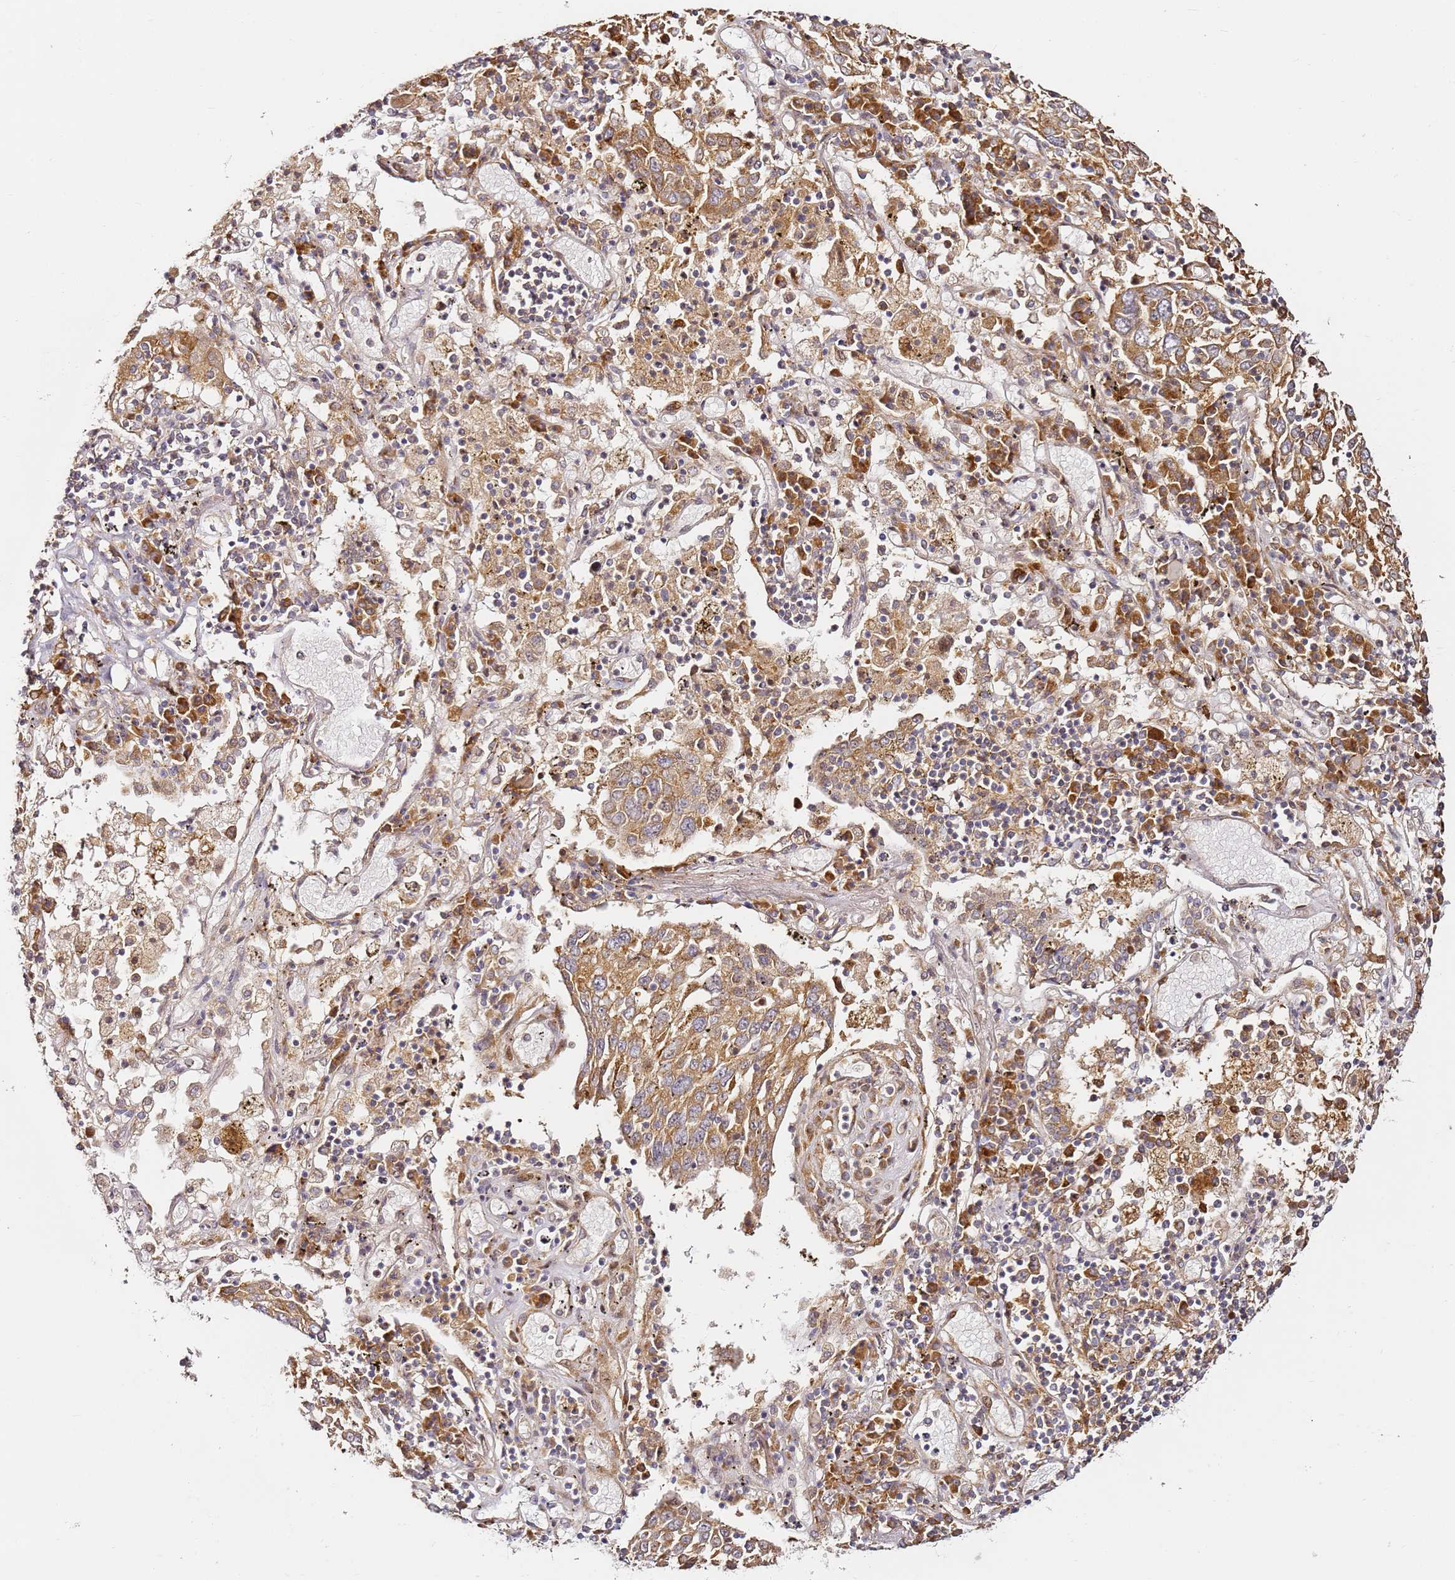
{"staining": {"intensity": "moderate", "quantity": ">75%", "location": "cytoplasmic/membranous"}, "tissue": "lung cancer", "cell_type": "Tumor cells", "image_type": "cancer", "snomed": [{"axis": "morphology", "description": "Squamous cell carcinoma, NOS"}, {"axis": "topography", "description": "Lung"}], "caption": "This histopathology image reveals immunohistochemistry (IHC) staining of lung cancer (squamous cell carcinoma), with medium moderate cytoplasmic/membranous positivity in approximately >75% of tumor cells.", "gene": "RPS3A", "patient": {"sex": "male", "age": 65}}